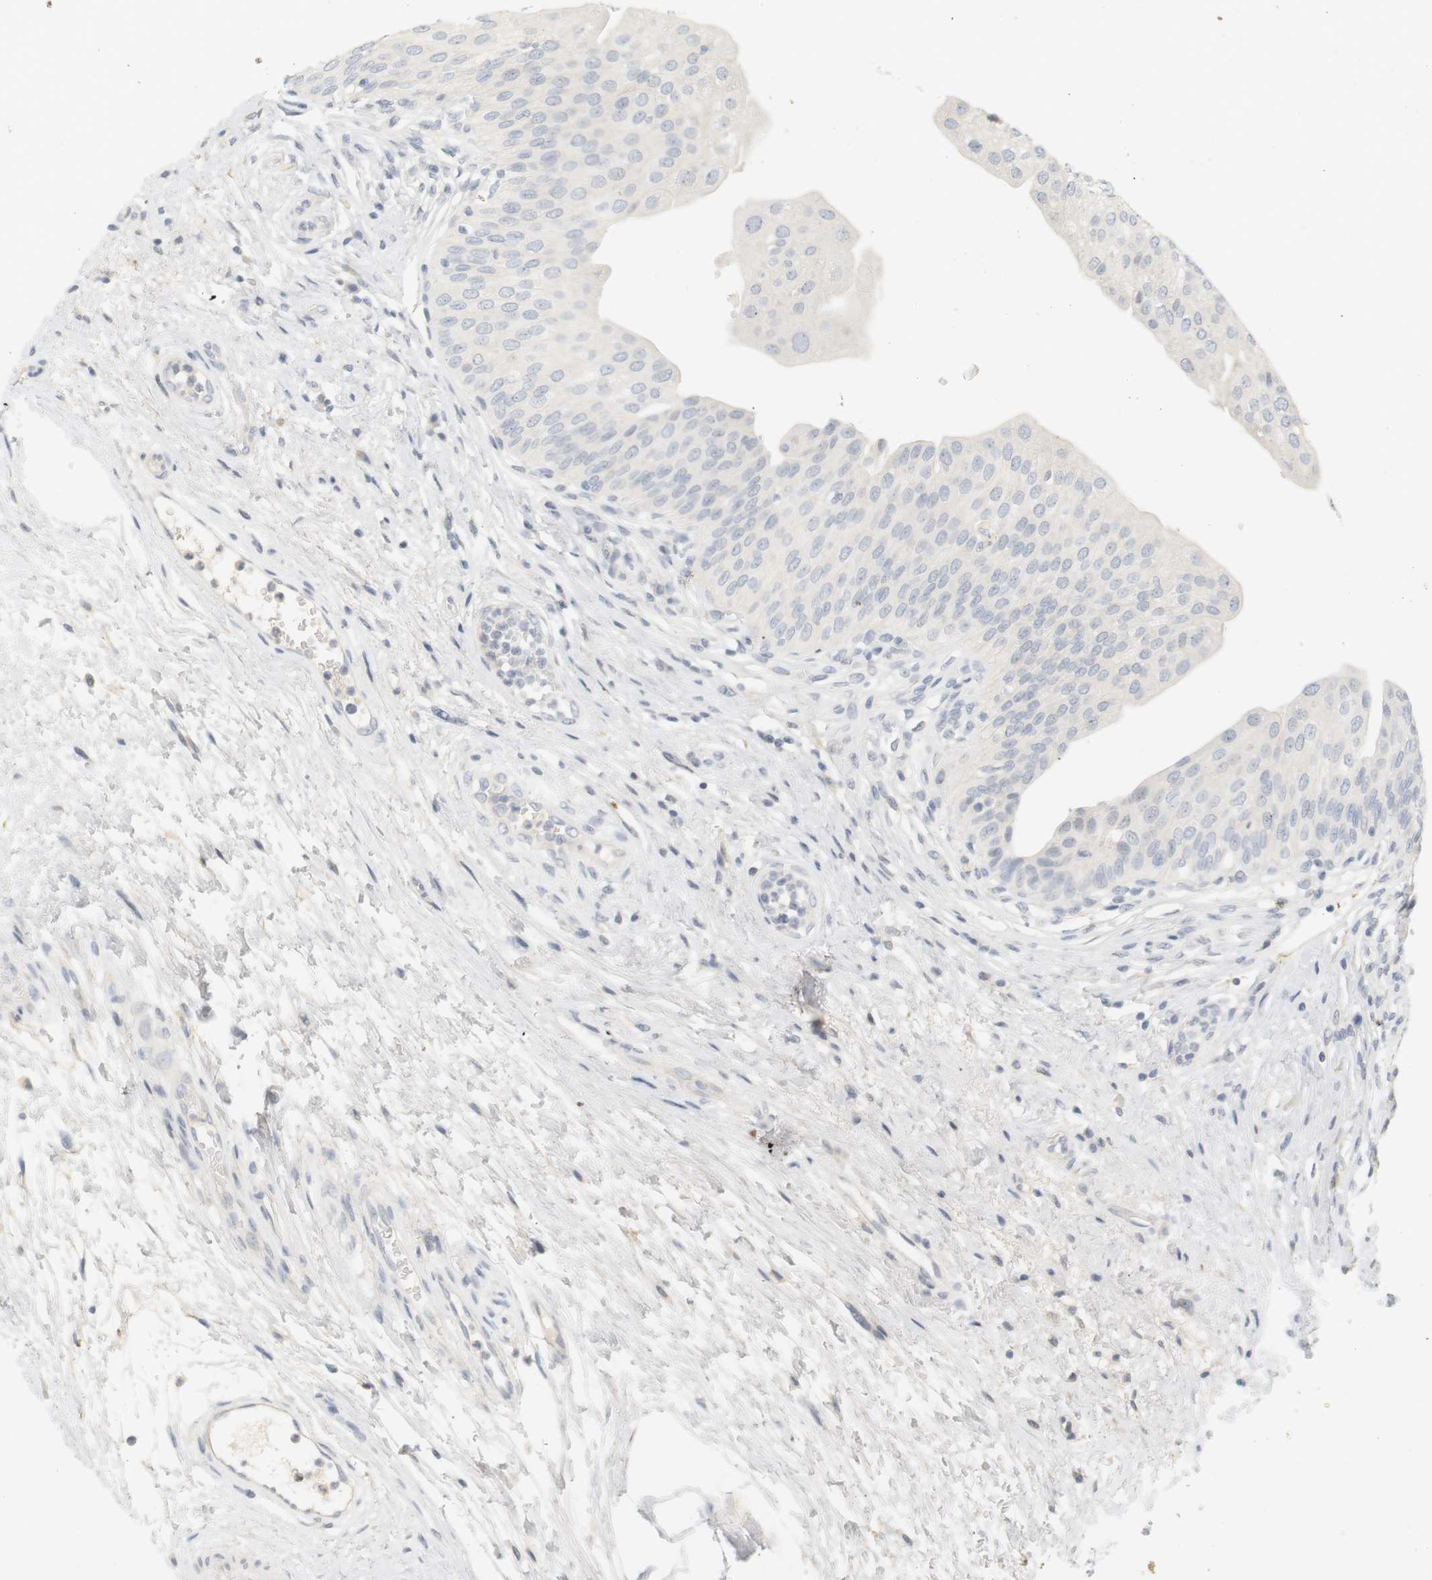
{"staining": {"intensity": "negative", "quantity": "none", "location": "none"}, "tissue": "urinary bladder", "cell_type": "Urothelial cells", "image_type": "normal", "snomed": [{"axis": "morphology", "description": "Normal tissue, NOS"}, {"axis": "topography", "description": "Urinary bladder"}], "caption": "This is an immunohistochemistry (IHC) photomicrograph of benign urinary bladder. There is no staining in urothelial cells.", "gene": "RTN3", "patient": {"sex": "male", "age": 46}}